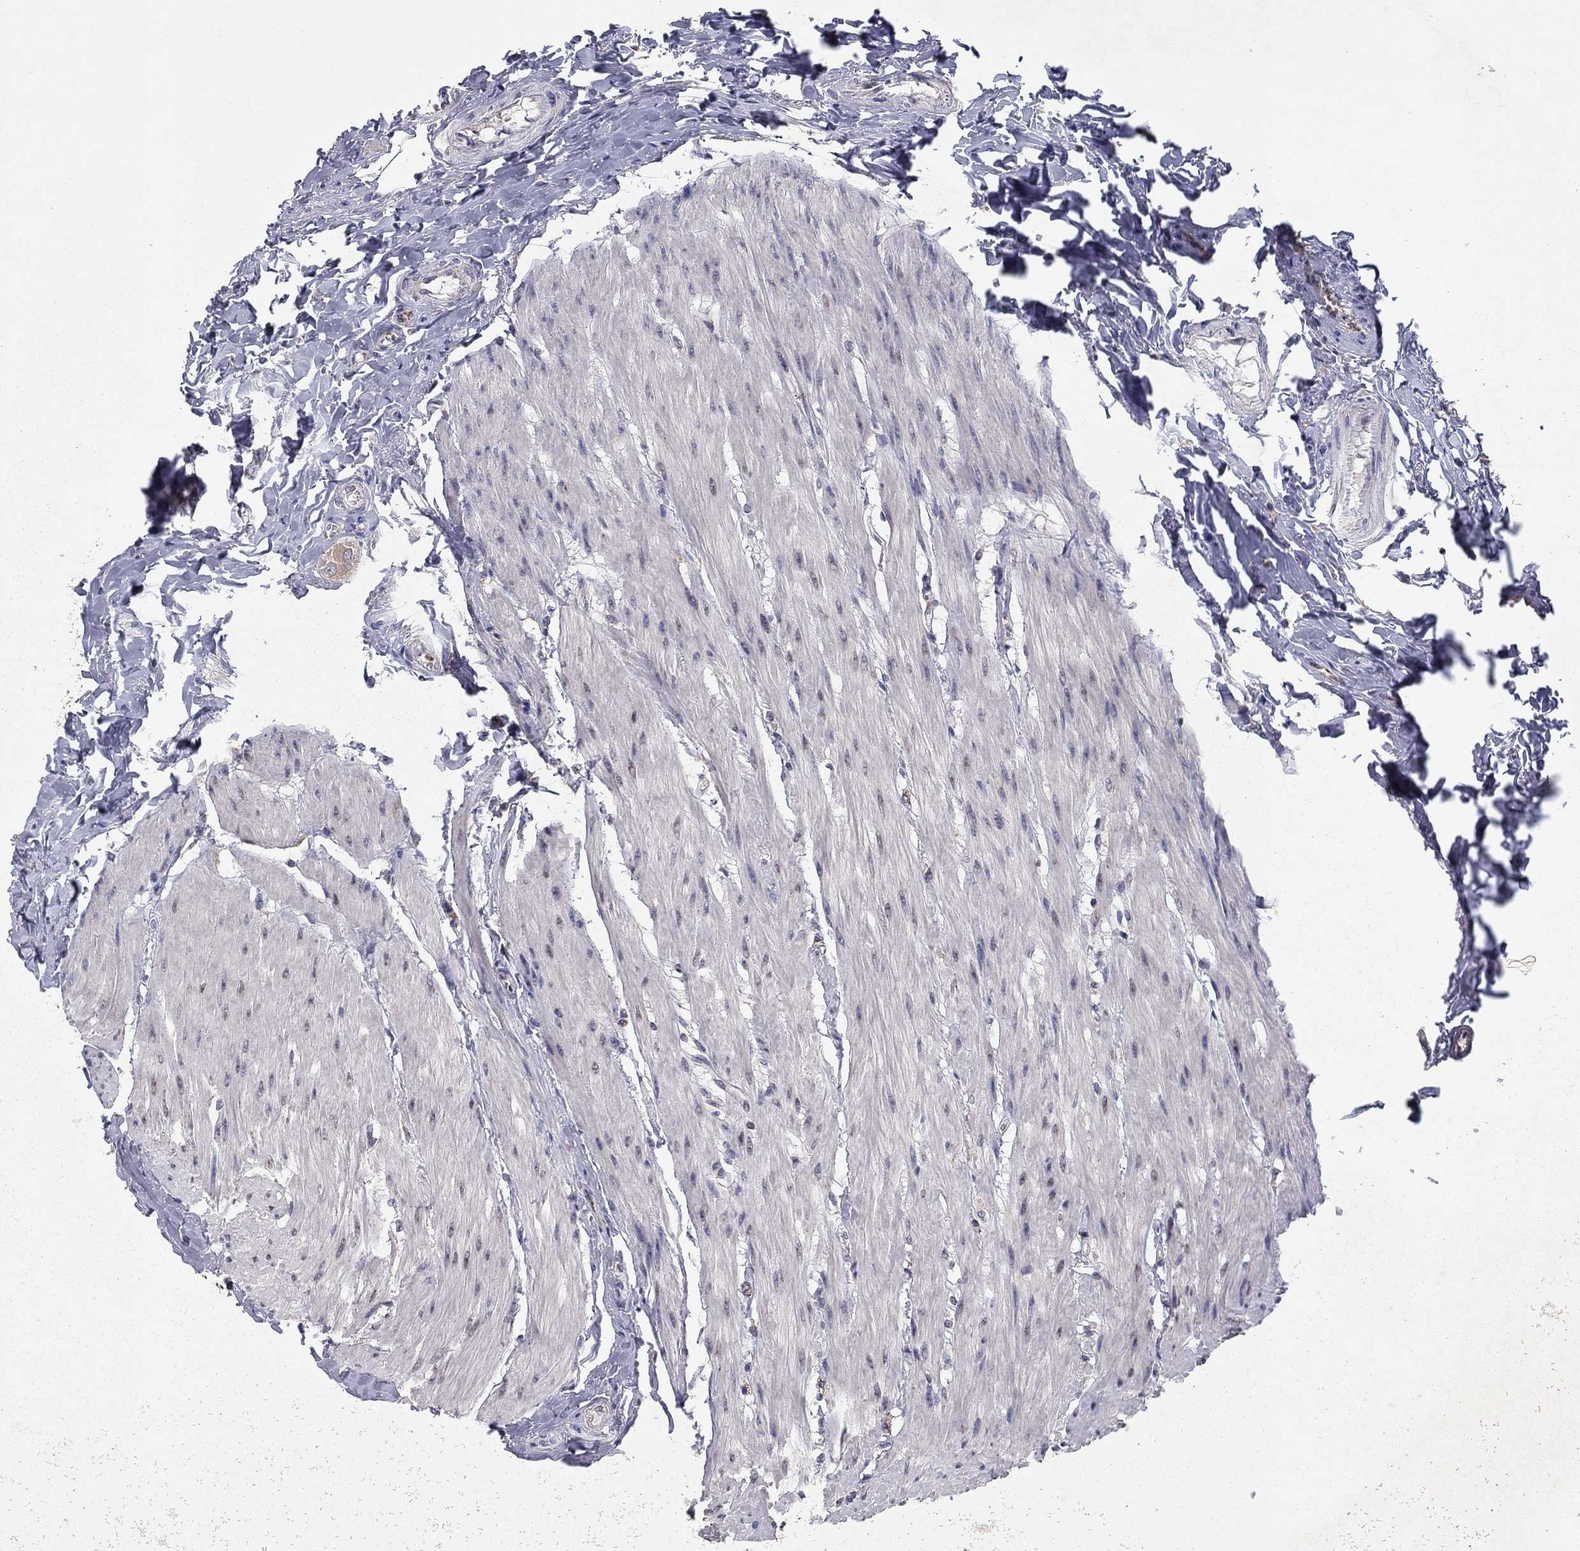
{"staining": {"intensity": "moderate", "quantity": "<25%", "location": "cytoplasmic/membranous"}, "tissue": "colon", "cell_type": "Endothelial cells", "image_type": "normal", "snomed": [{"axis": "morphology", "description": "Normal tissue, NOS"}, {"axis": "topography", "description": "Colon"}], "caption": "Immunohistochemical staining of benign colon demonstrates low levels of moderate cytoplasmic/membranous staining in about <25% of endothelial cells.", "gene": "YIF1A", "patient": {"sex": "female", "age": 65}}